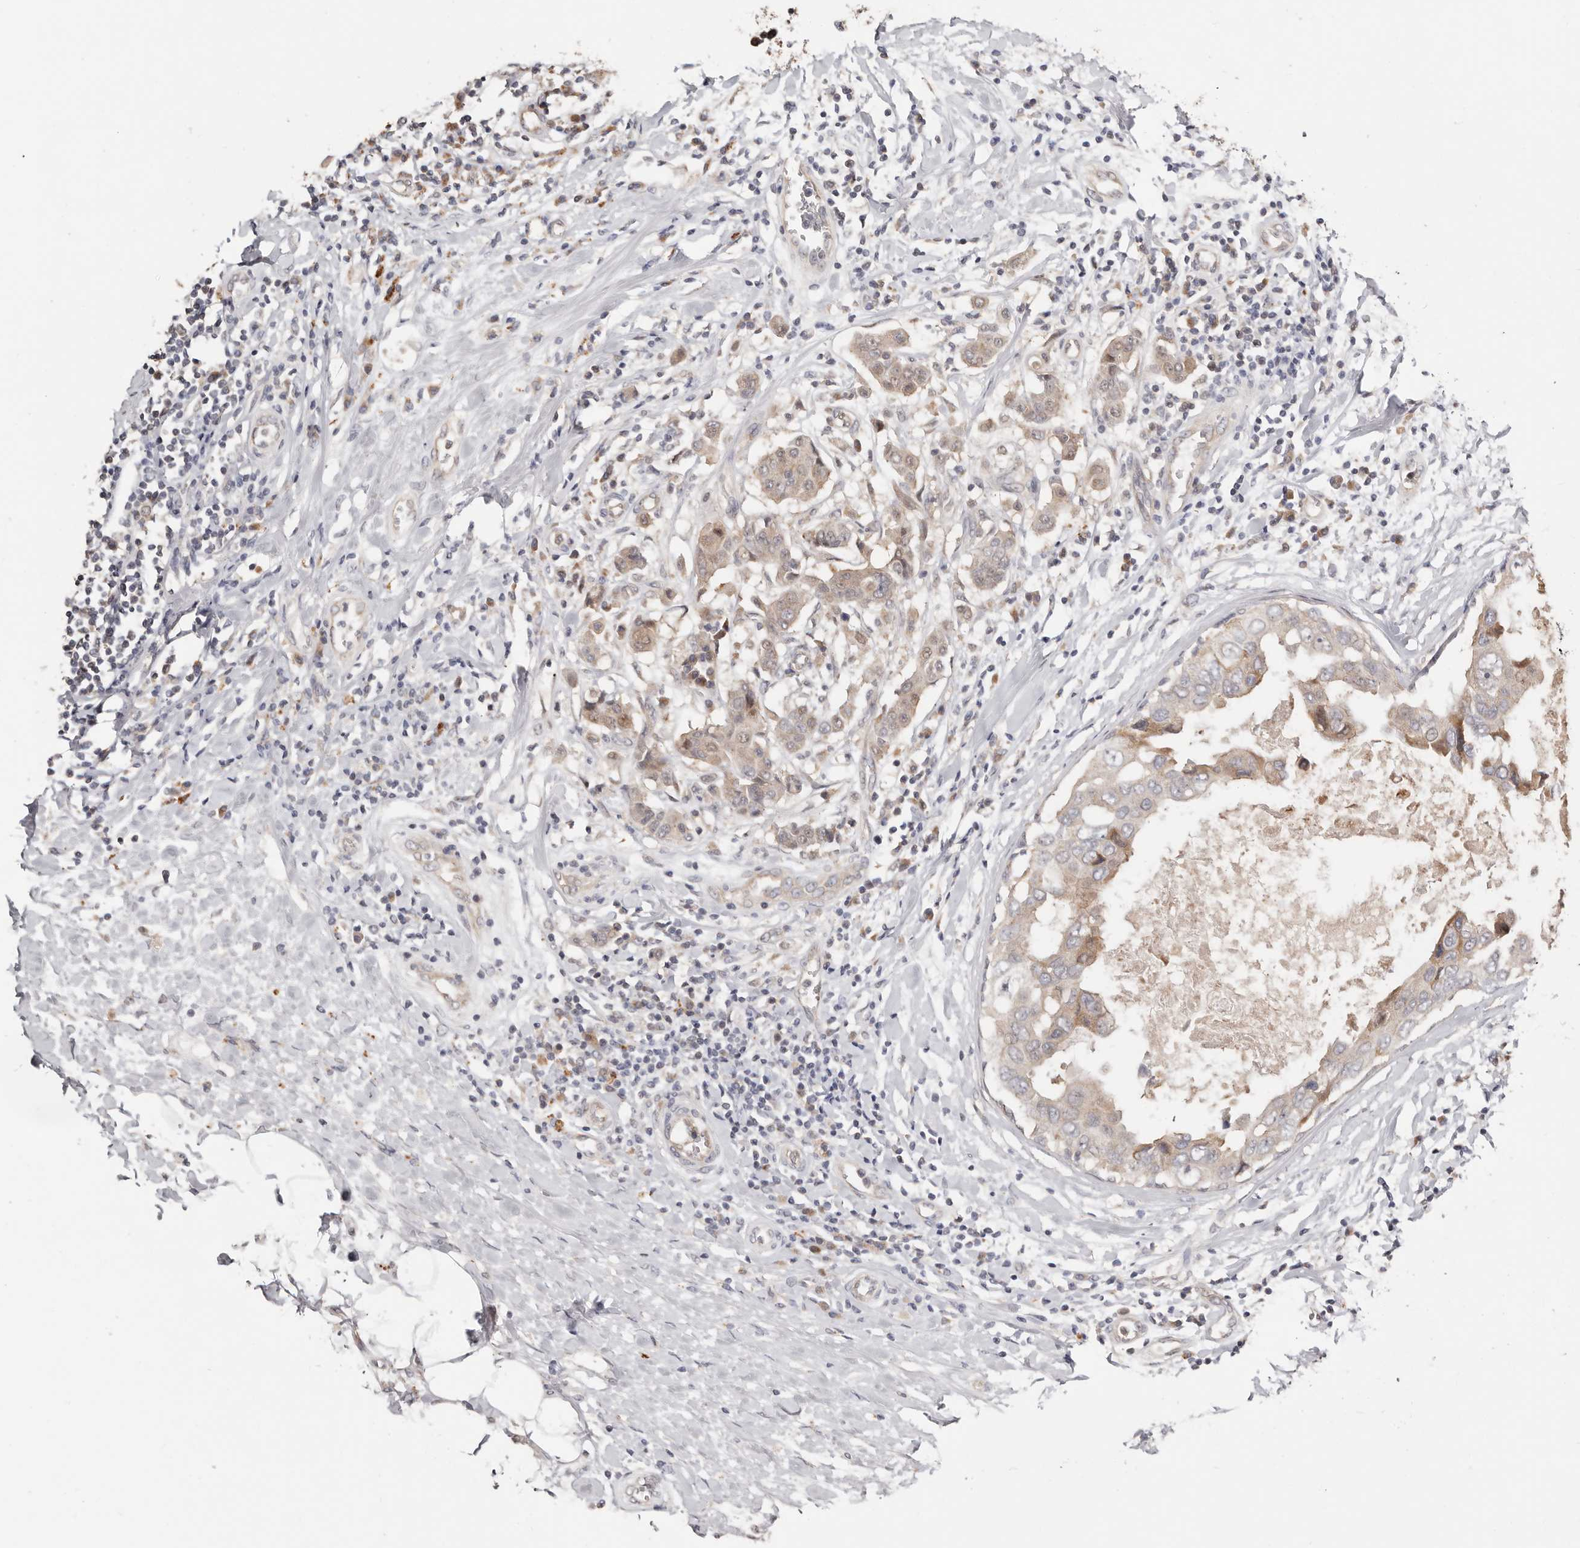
{"staining": {"intensity": "weak", "quantity": "25%-75%", "location": "cytoplasmic/membranous"}, "tissue": "breast cancer", "cell_type": "Tumor cells", "image_type": "cancer", "snomed": [{"axis": "morphology", "description": "Duct carcinoma"}, {"axis": "topography", "description": "Breast"}], "caption": "This photomicrograph displays breast cancer (infiltrating ductal carcinoma) stained with immunohistochemistry (IHC) to label a protein in brown. The cytoplasmic/membranous of tumor cells show weak positivity for the protein. Nuclei are counter-stained blue.", "gene": "USP33", "patient": {"sex": "female", "age": 27}}